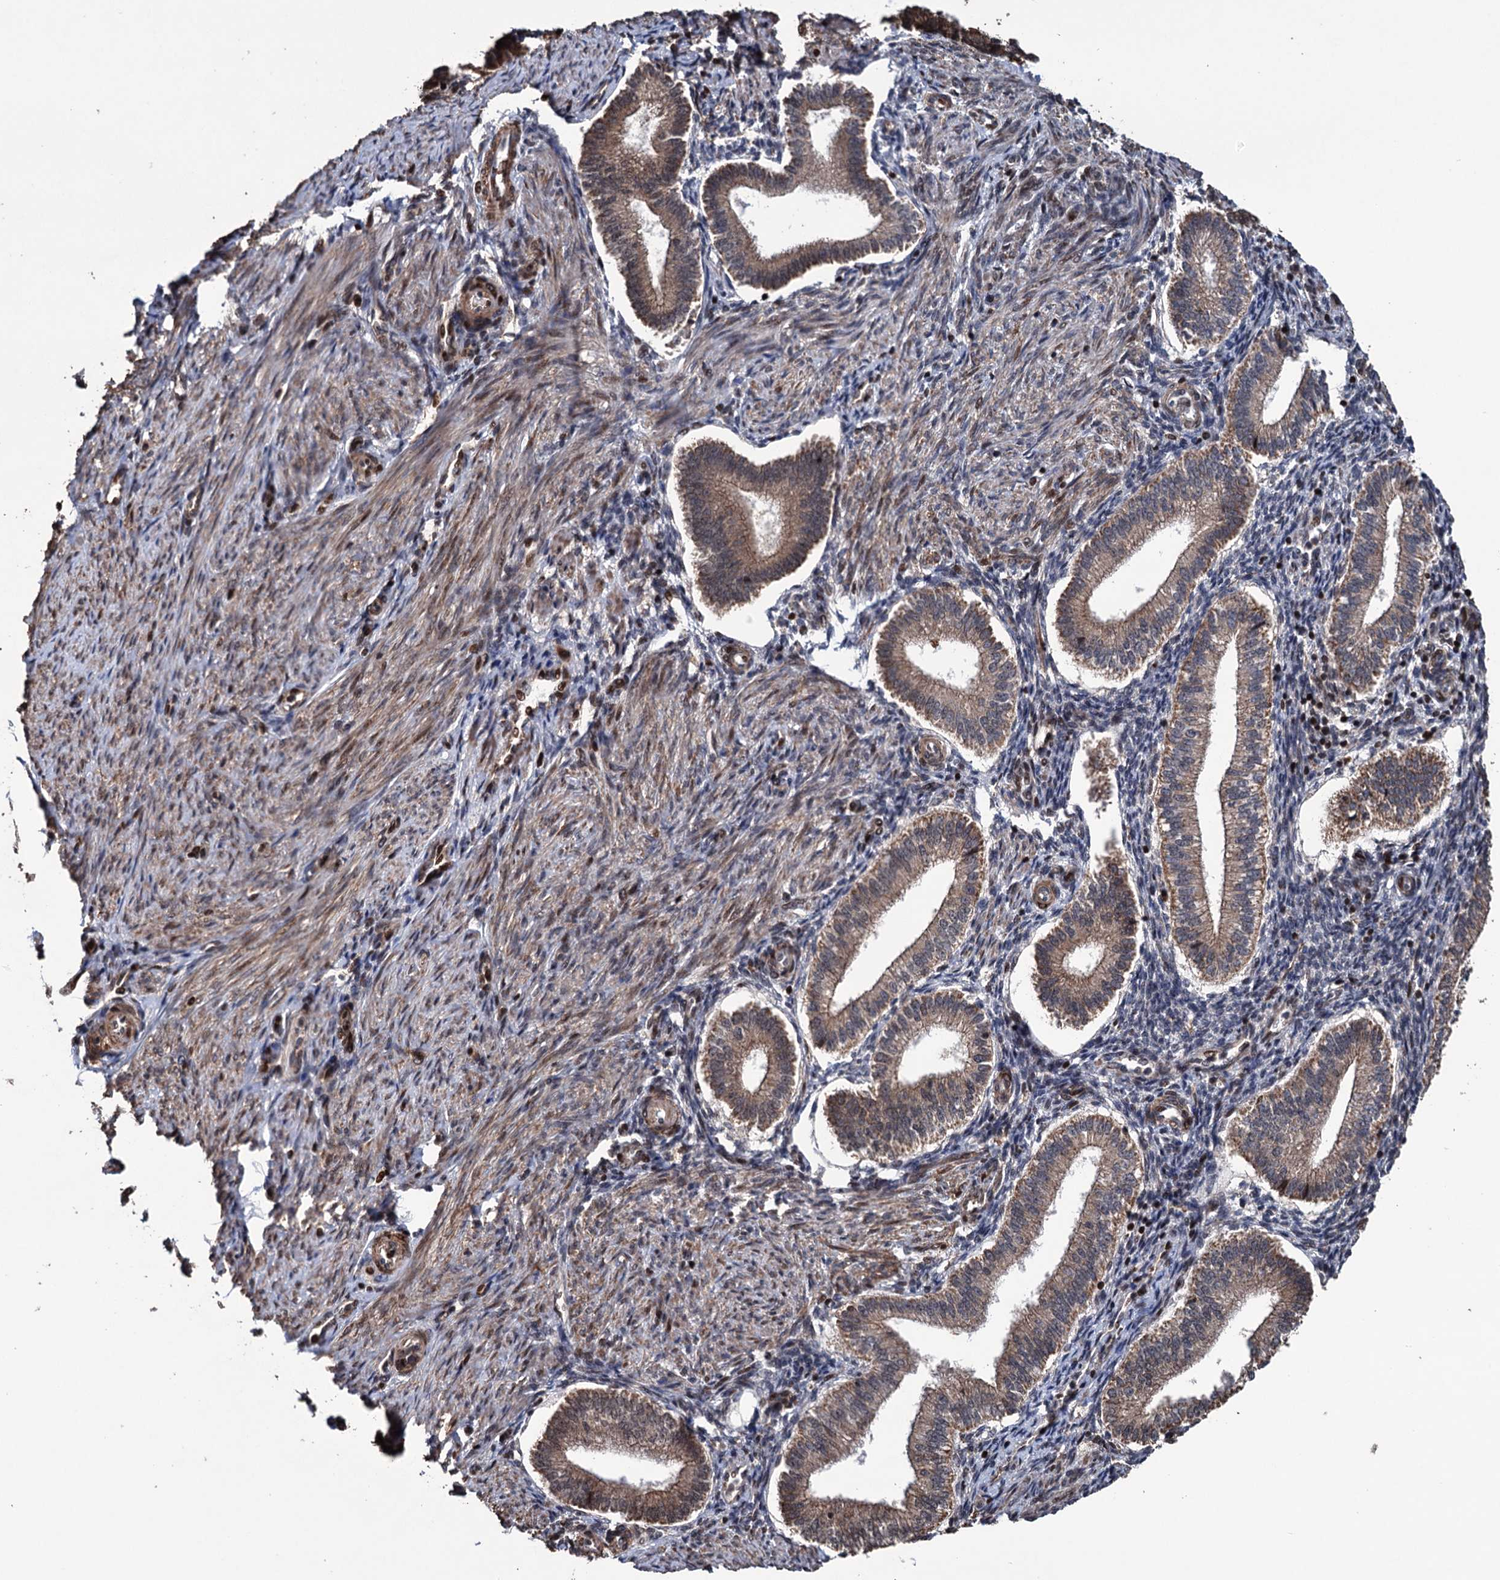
{"staining": {"intensity": "negative", "quantity": "none", "location": "none"}, "tissue": "endometrium", "cell_type": "Cells in endometrial stroma", "image_type": "normal", "snomed": [{"axis": "morphology", "description": "Normal tissue, NOS"}, {"axis": "topography", "description": "Endometrium"}], "caption": "Immunohistochemistry of benign endometrium exhibits no staining in cells in endometrial stroma.", "gene": "EYA4", "patient": {"sex": "female", "age": 24}}